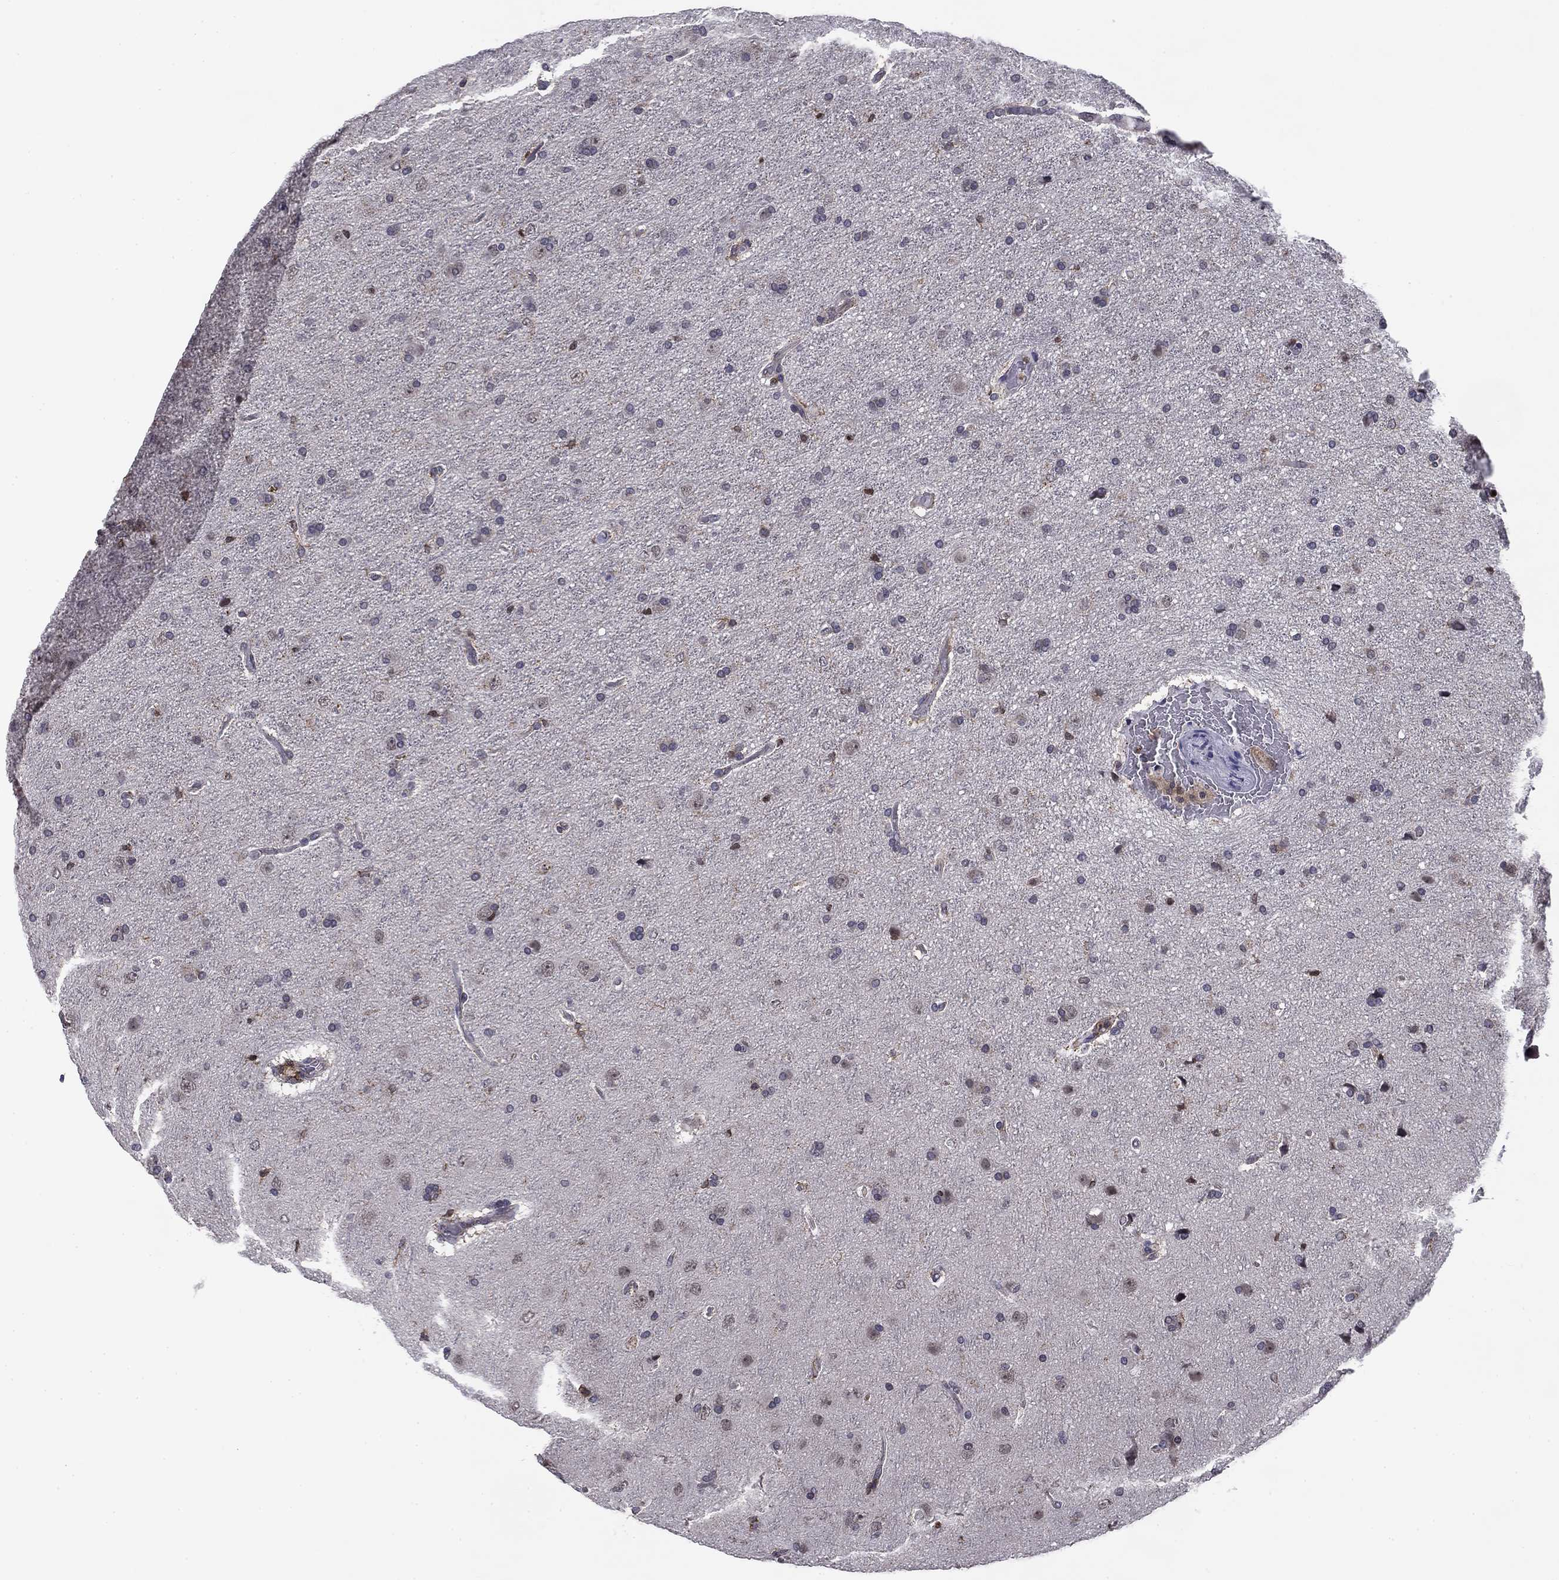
{"staining": {"intensity": "negative", "quantity": "none", "location": "none"}, "tissue": "glioma", "cell_type": "Tumor cells", "image_type": "cancer", "snomed": [{"axis": "morphology", "description": "Glioma, malignant, NOS"}, {"axis": "topography", "description": "Cerebral cortex"}], "caption": "Human malignant glioma stained for a protein using immunohistochemistry (IHC) reveals no staining in tumor cells.", "gene": "PLCB2", "patient": {"sex": "male", "age": 58}}